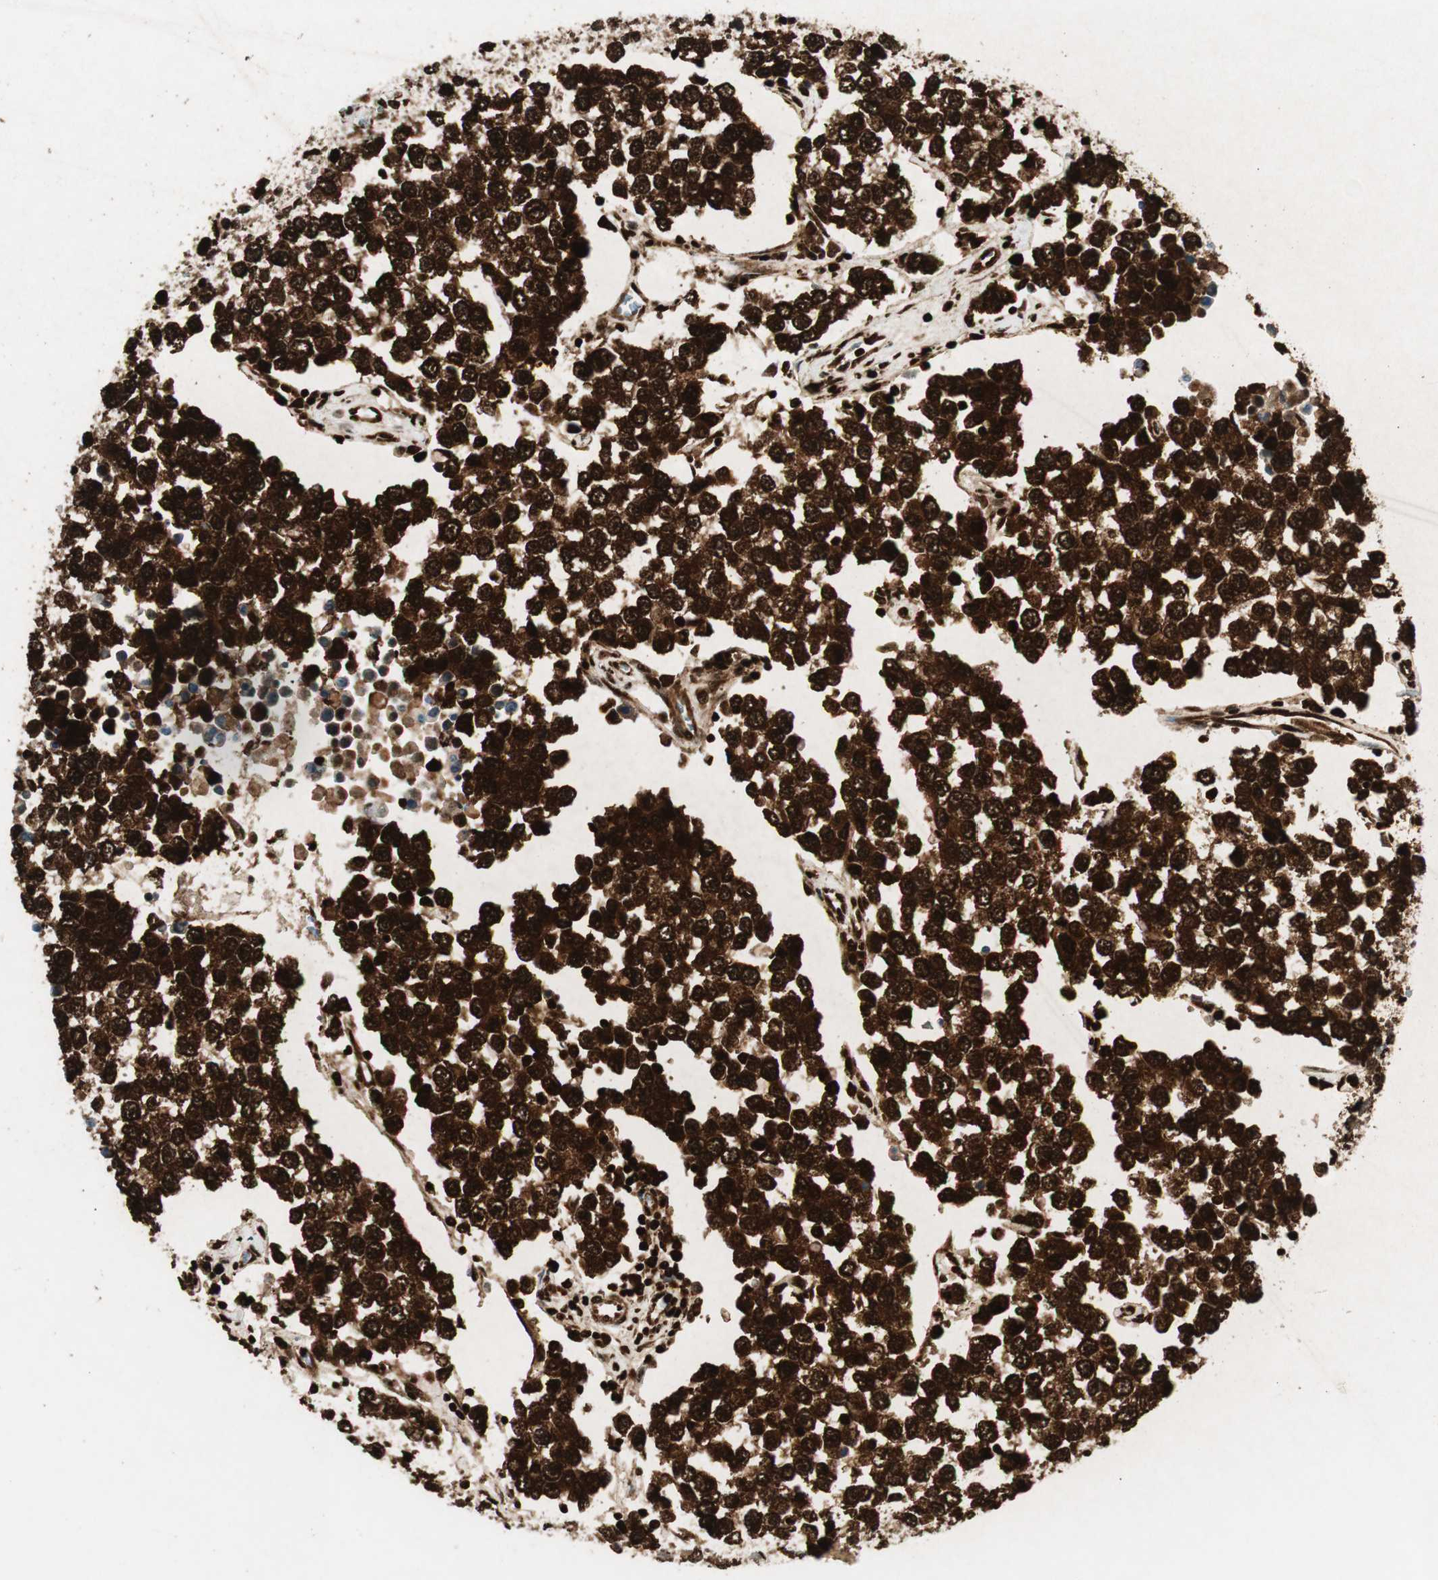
{"staining": {"intensity": "strong", "quantity": ">75%", "location": "nuclear"}, "tissue": "testis cancer", "cell_type": "Tumor cells", "image_type": "cancer", "snomed": [{"axis": "morphology", "description": "Seminoma, NOS"}, {"axis": "morphology", "description": "Carcinoma, Embryonal, NOS"}, {"axis": "topography", "description": "Testis"}], "caption": "The micrograph demonstrates immunohistochemical staining of testis cancer. There is strong nuclear staining is seen in approximately >75% of tumor cells. The staining was performed using DAB, with brown indicating positive protein expression. Nuclei are stained blue with hematoxylin.", "gene": "EWSR1", "patient": {"sex": "male", "age": 52}}